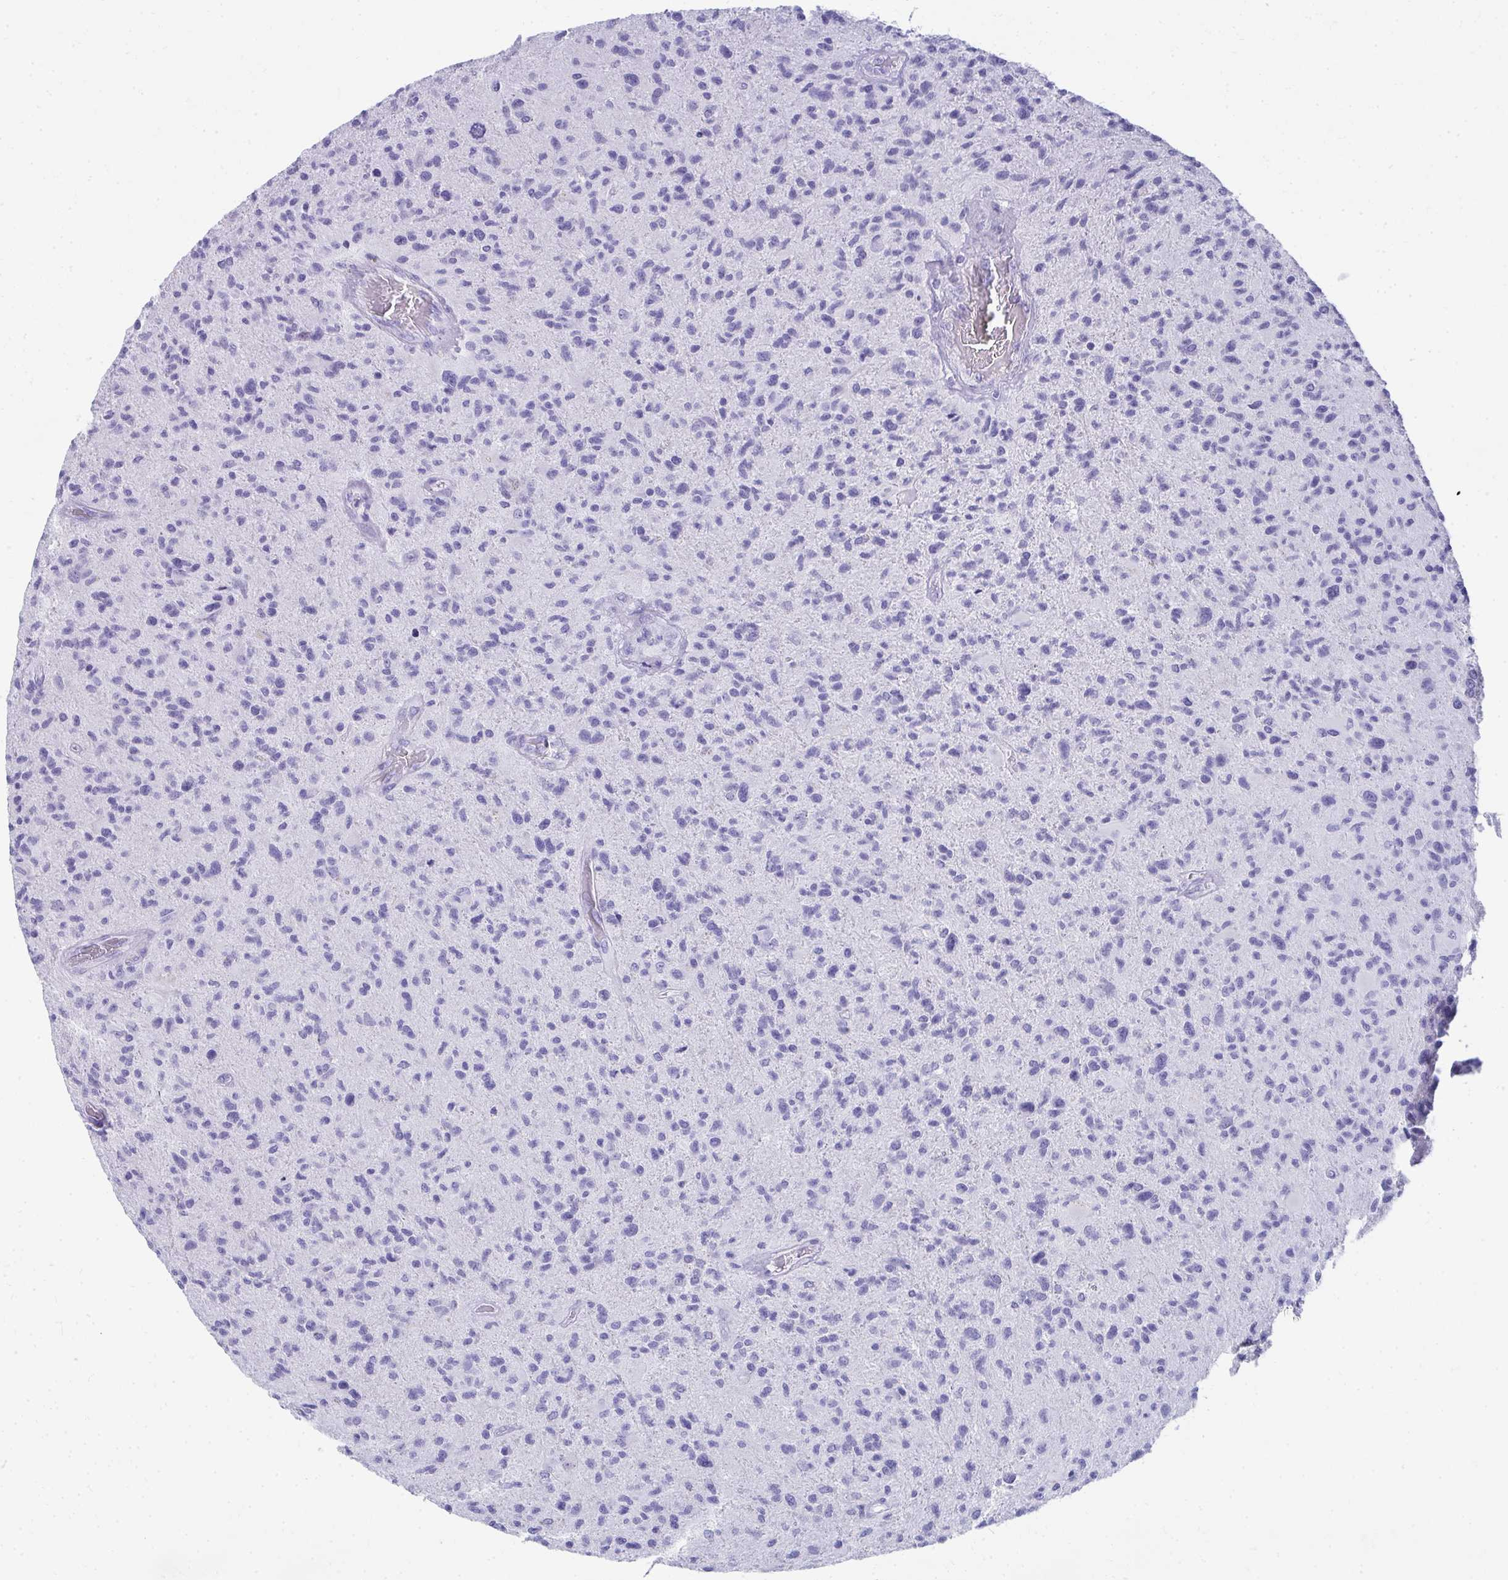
{"staining": {"intensity": "negative", "quantity": "none", "location": "none"}, "tissue": "glioma", "cell_type": "Tumor cells", "image_type": "cancer", "snomed": [{"axis": "morphology", "description": "Glioma, malignant, High grade"}, {"axis": "topography", "description": "Brain"}], "caption": "High-grade glioma (malignant) was stained to show a protein in brown. There is no significant positivity in tumor cells.", "gene": "SEC14L3", "patient": {"sex": "female", "age": 70}}